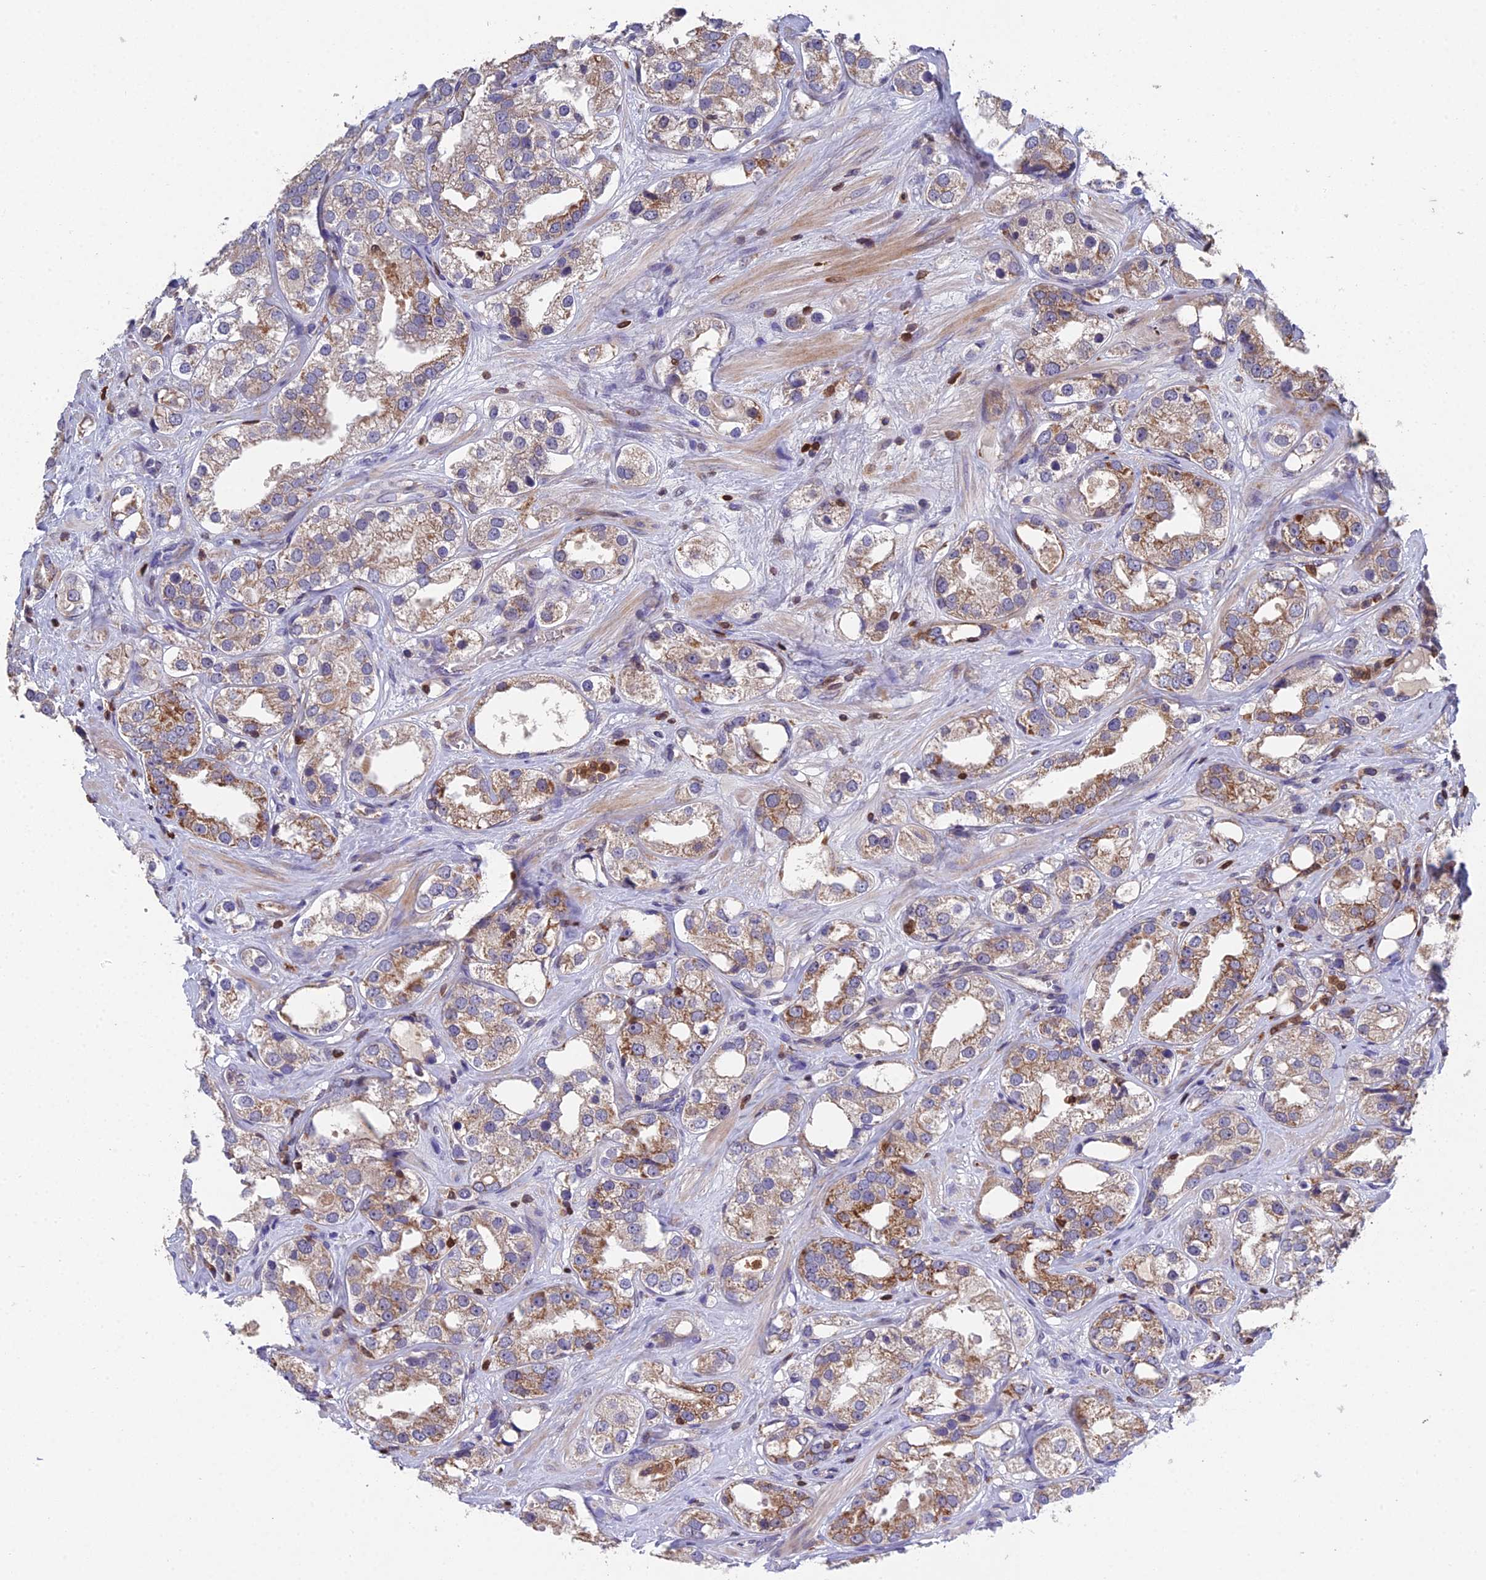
{"staining": {"intensity": "moderate", "quantity": "25%-75%", "location": "cytoplasmic/membranous"}, "tissue": "prostate cancer", "cell_type": "Tumor cells", "image_type": "cancer", "snomed": [{"axis": "morphology", "description": "Adenocarcinoma, NOS"}, {"axis": "topography", "description": "Prostate"}], "caption": "An image of adenocarcinoma (prostate) stained for a protein displays moderate cytoplasmic/membranous brown staining in tumor cells. The staining is performed using DAB (3,3'-diaminobenzidine) brown chromogen to label protein expression. The nuclei are counter-stained blue using hematoxylin.", "gene": "GALK2", "patient": {"sex": "male", "age": 79}}